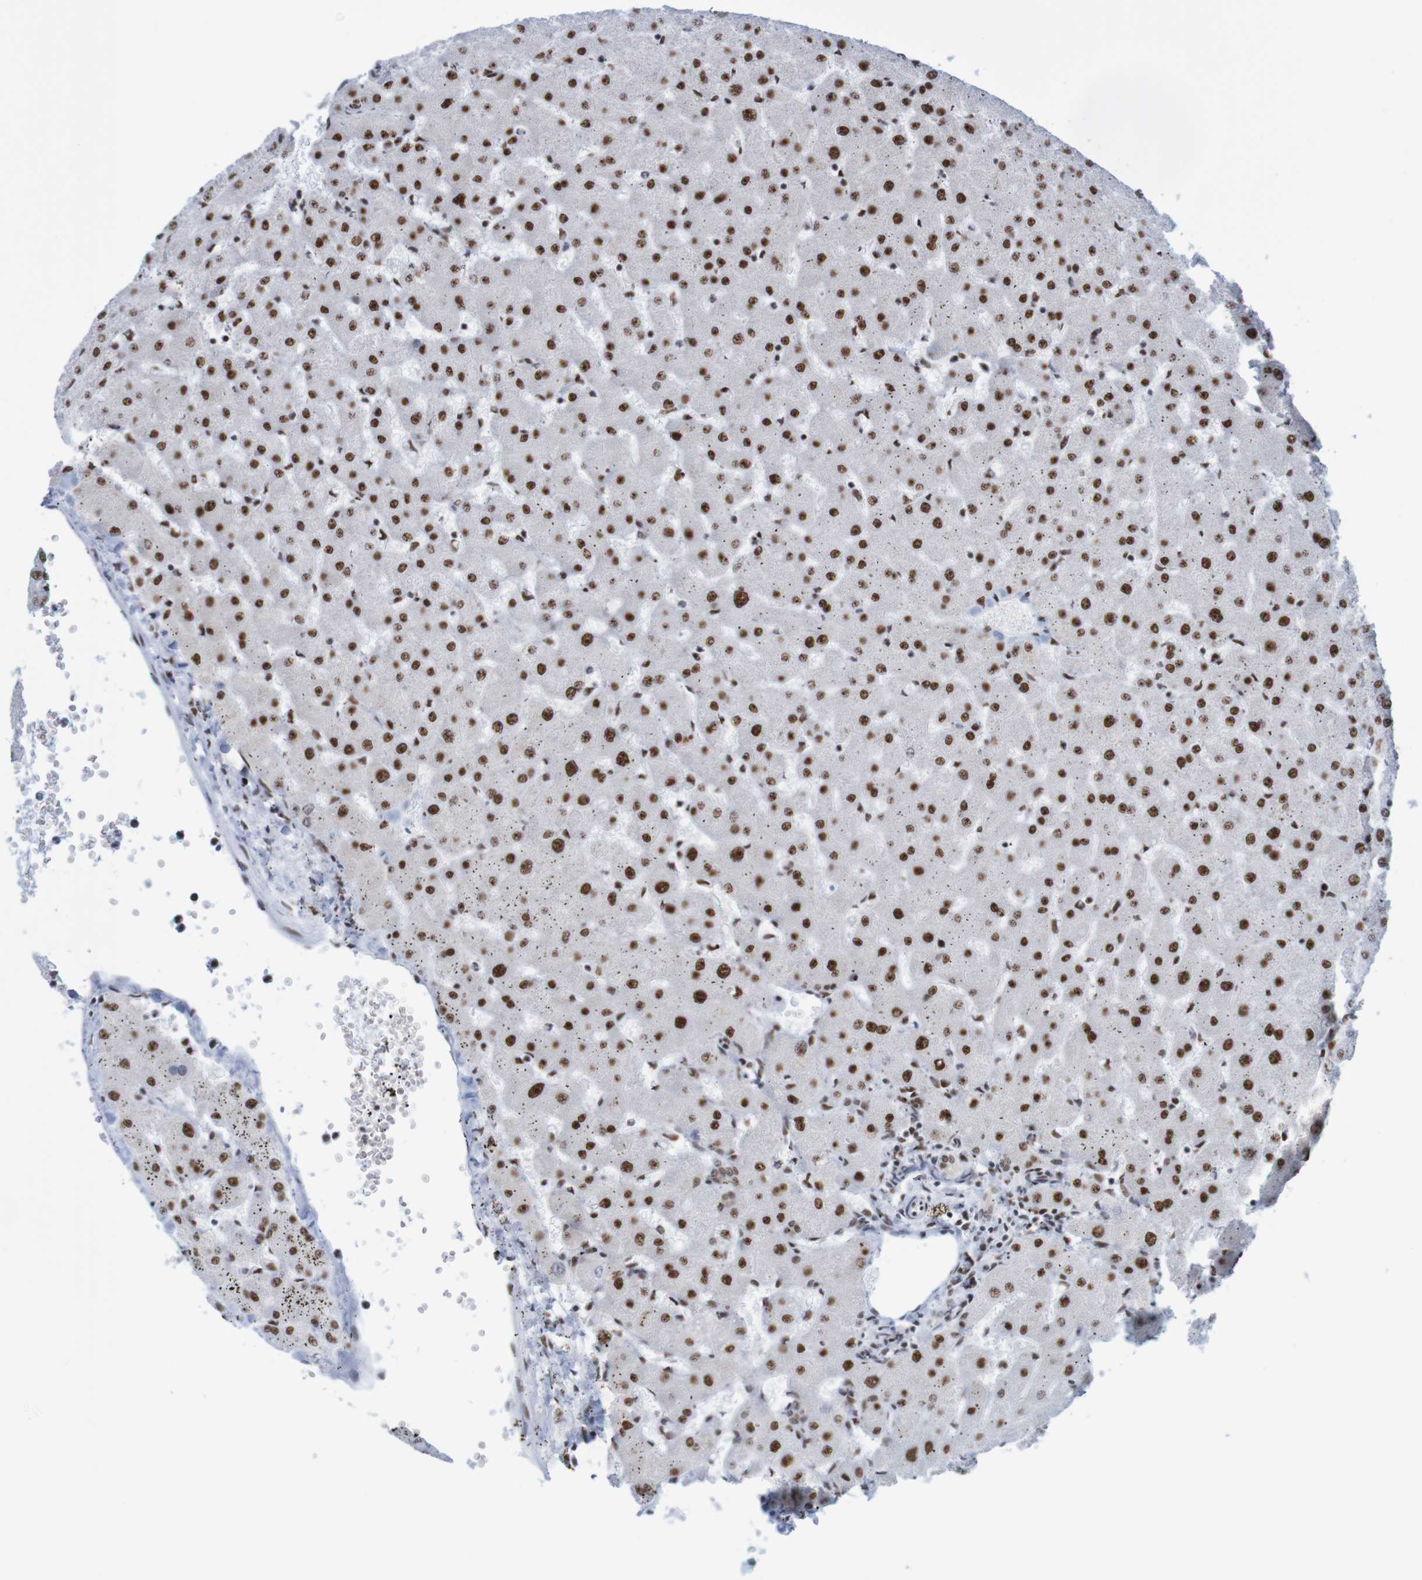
{"staining": {"intensity": "strong", "quantity": ">75%", "location": "nuclear"}, "tissue": "liver", "cell_type": "Cholangiocytes", "image_type": "normal", "snomed": [{"axis": "morphology", "description": "Normal tissue, NOS"}, {"axis": "topography", "description": "Liver"}], "caption": "The micrograph displays staining of unremarkable liver, revealing strong nuclear protein staining (brown color) within cholangiocytes. (DAB (3,3'-diaminobenzidine) = brown stain, brightfield microscopy at high magnification).", "gene": "THRAP3", "patient": {"sex": "female", "age": 63}}